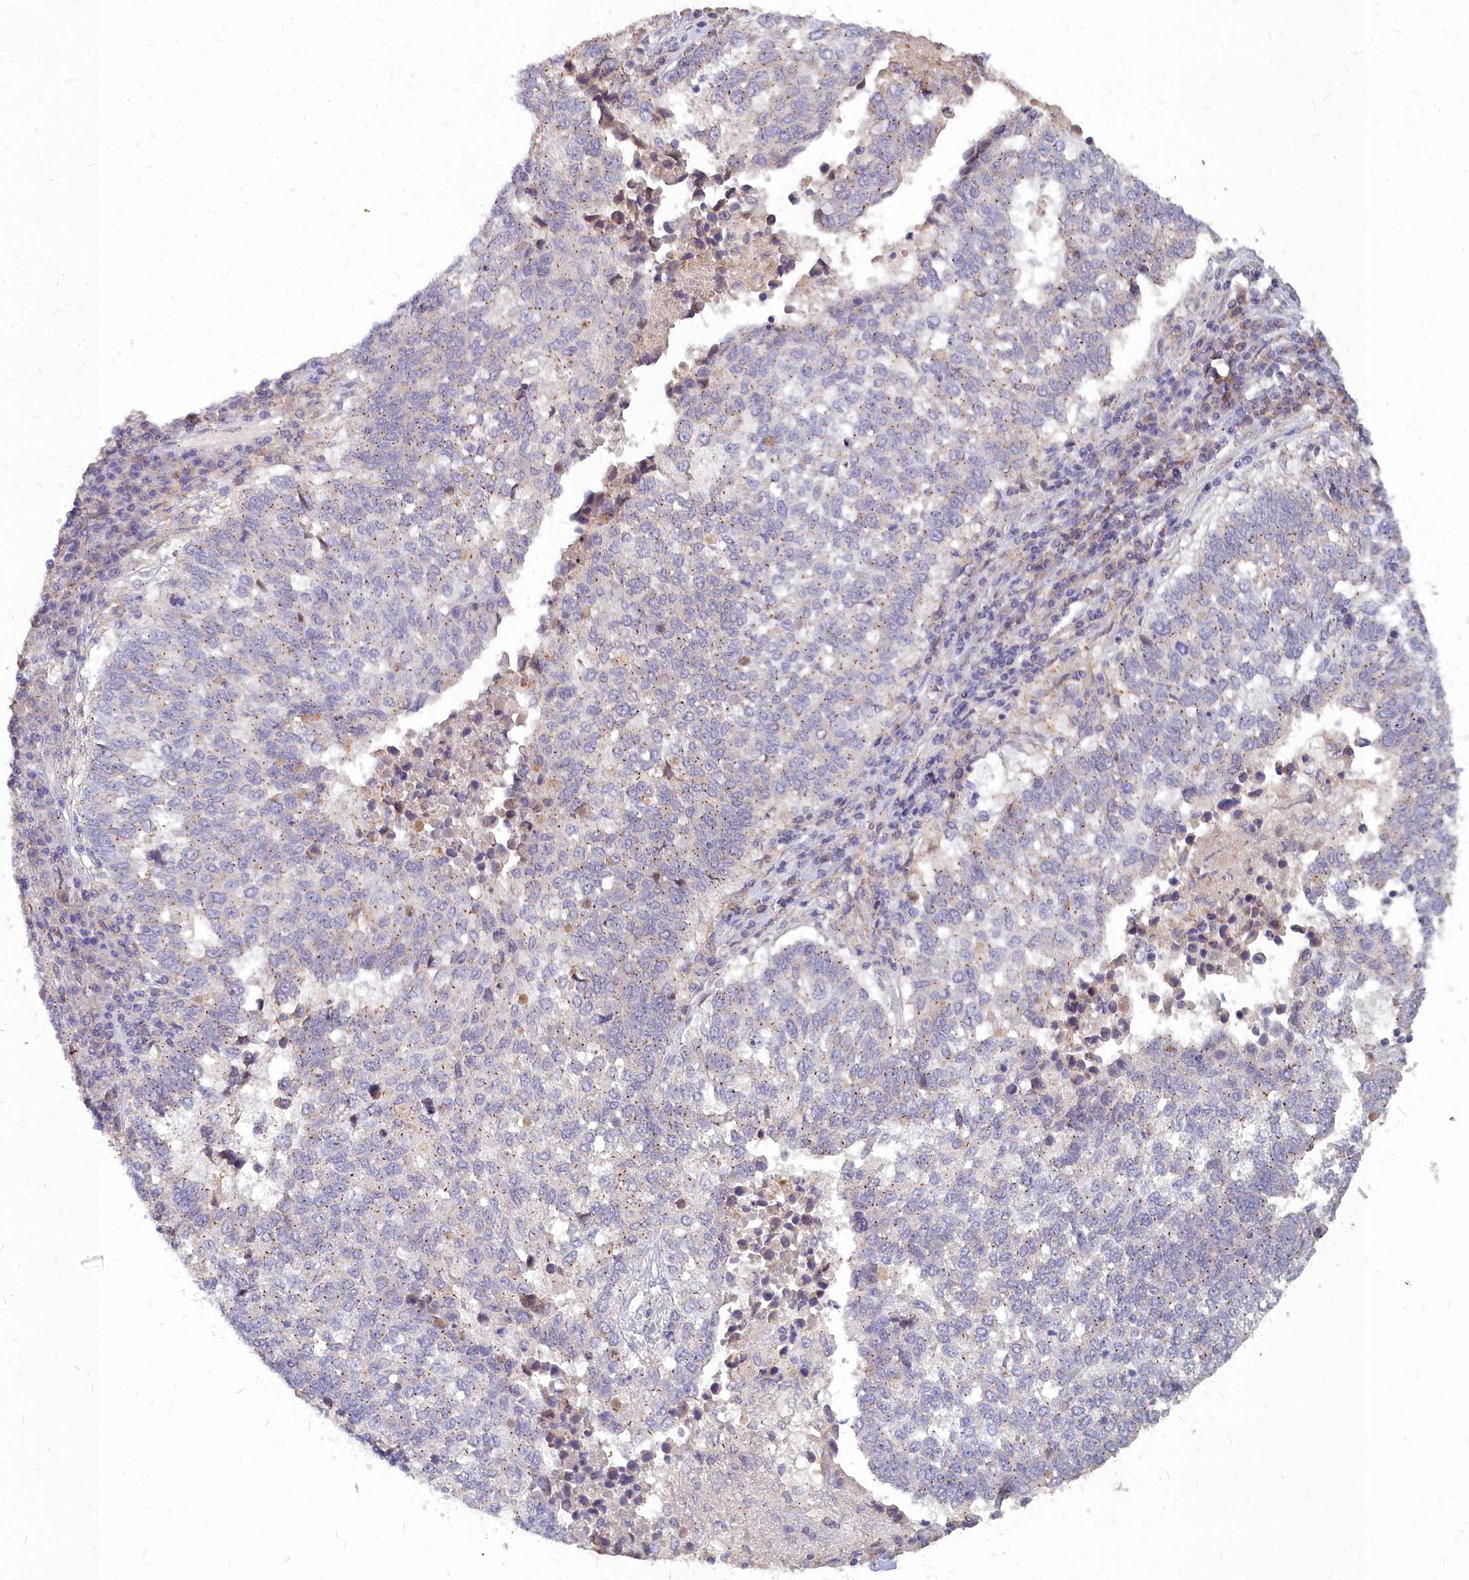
{"staining": {"intensity": "weak", "quantity": "25%-75%", "location": "cytoplasmic/membranous"}, "tissue": "lung cancer", "cell_type": "Tumor cells", "image_type": "cancer", "snomed": [{"axis": "morphology", "description": "Squamous cell carcinoma, NOS"}, {"axis": "topography", "description": "Lung"}], "caption": "Squamous cell carcinoma (lung) was stained to show a protein in brown. There is low levels of weak cytoplasmic/membranous staining in about 25%-75% of tumor cells.", "gene": "NOXA1", "patient": {"sex": "male", "age": 73}}